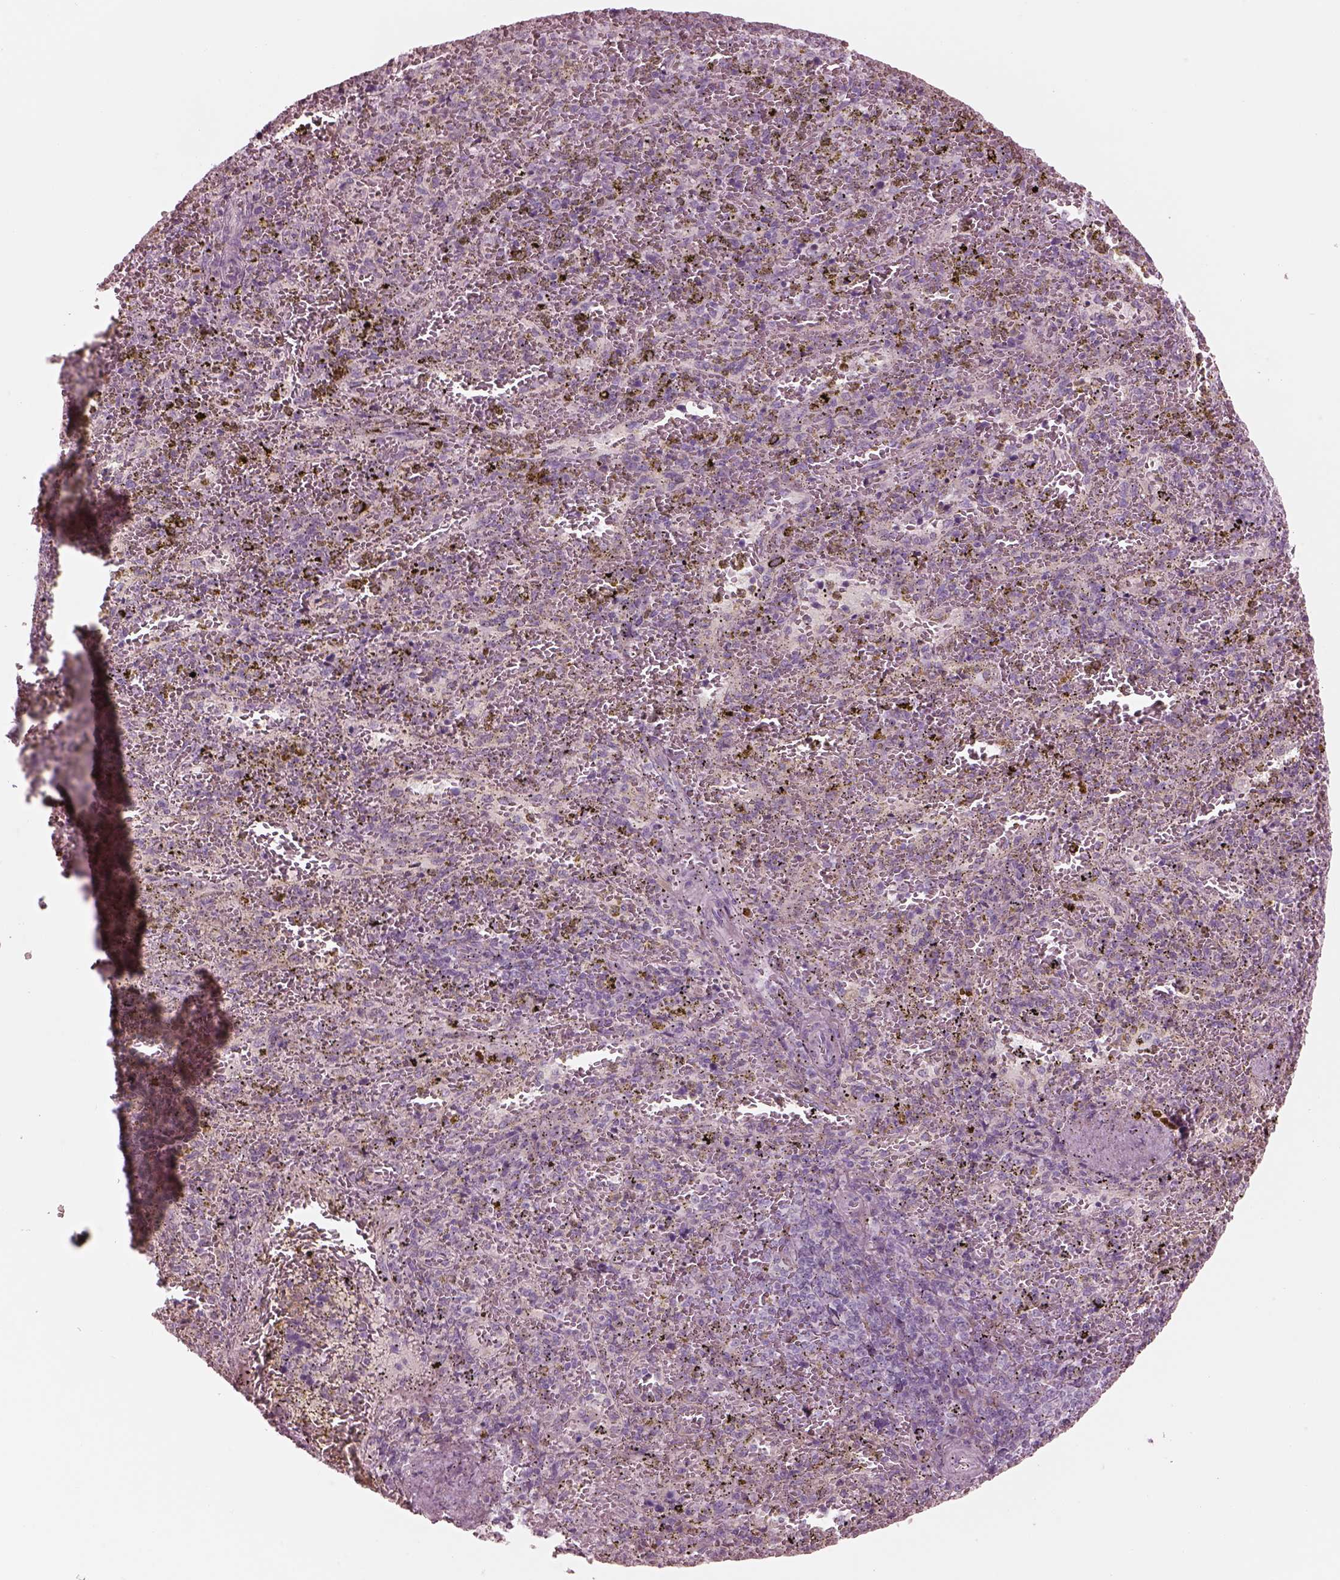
{"staining": {"intensity": "negative", "quantity": "none", "location": "none"}, "tissue": "spleen", "cell_type": "Cells in red pulp", "image_type": "normal", "snomed": [{"axis": "morphology", "description": "Normal tissue, NOS"}, {"axis": "topography", "description": "Spleen"}], "caption": "DAB immunohistochemical staining of benign spleen reveals no significant positivity in cells in red pulp.", "gene": "CADM2", "patient": {"sex": "female", "age": 50}}